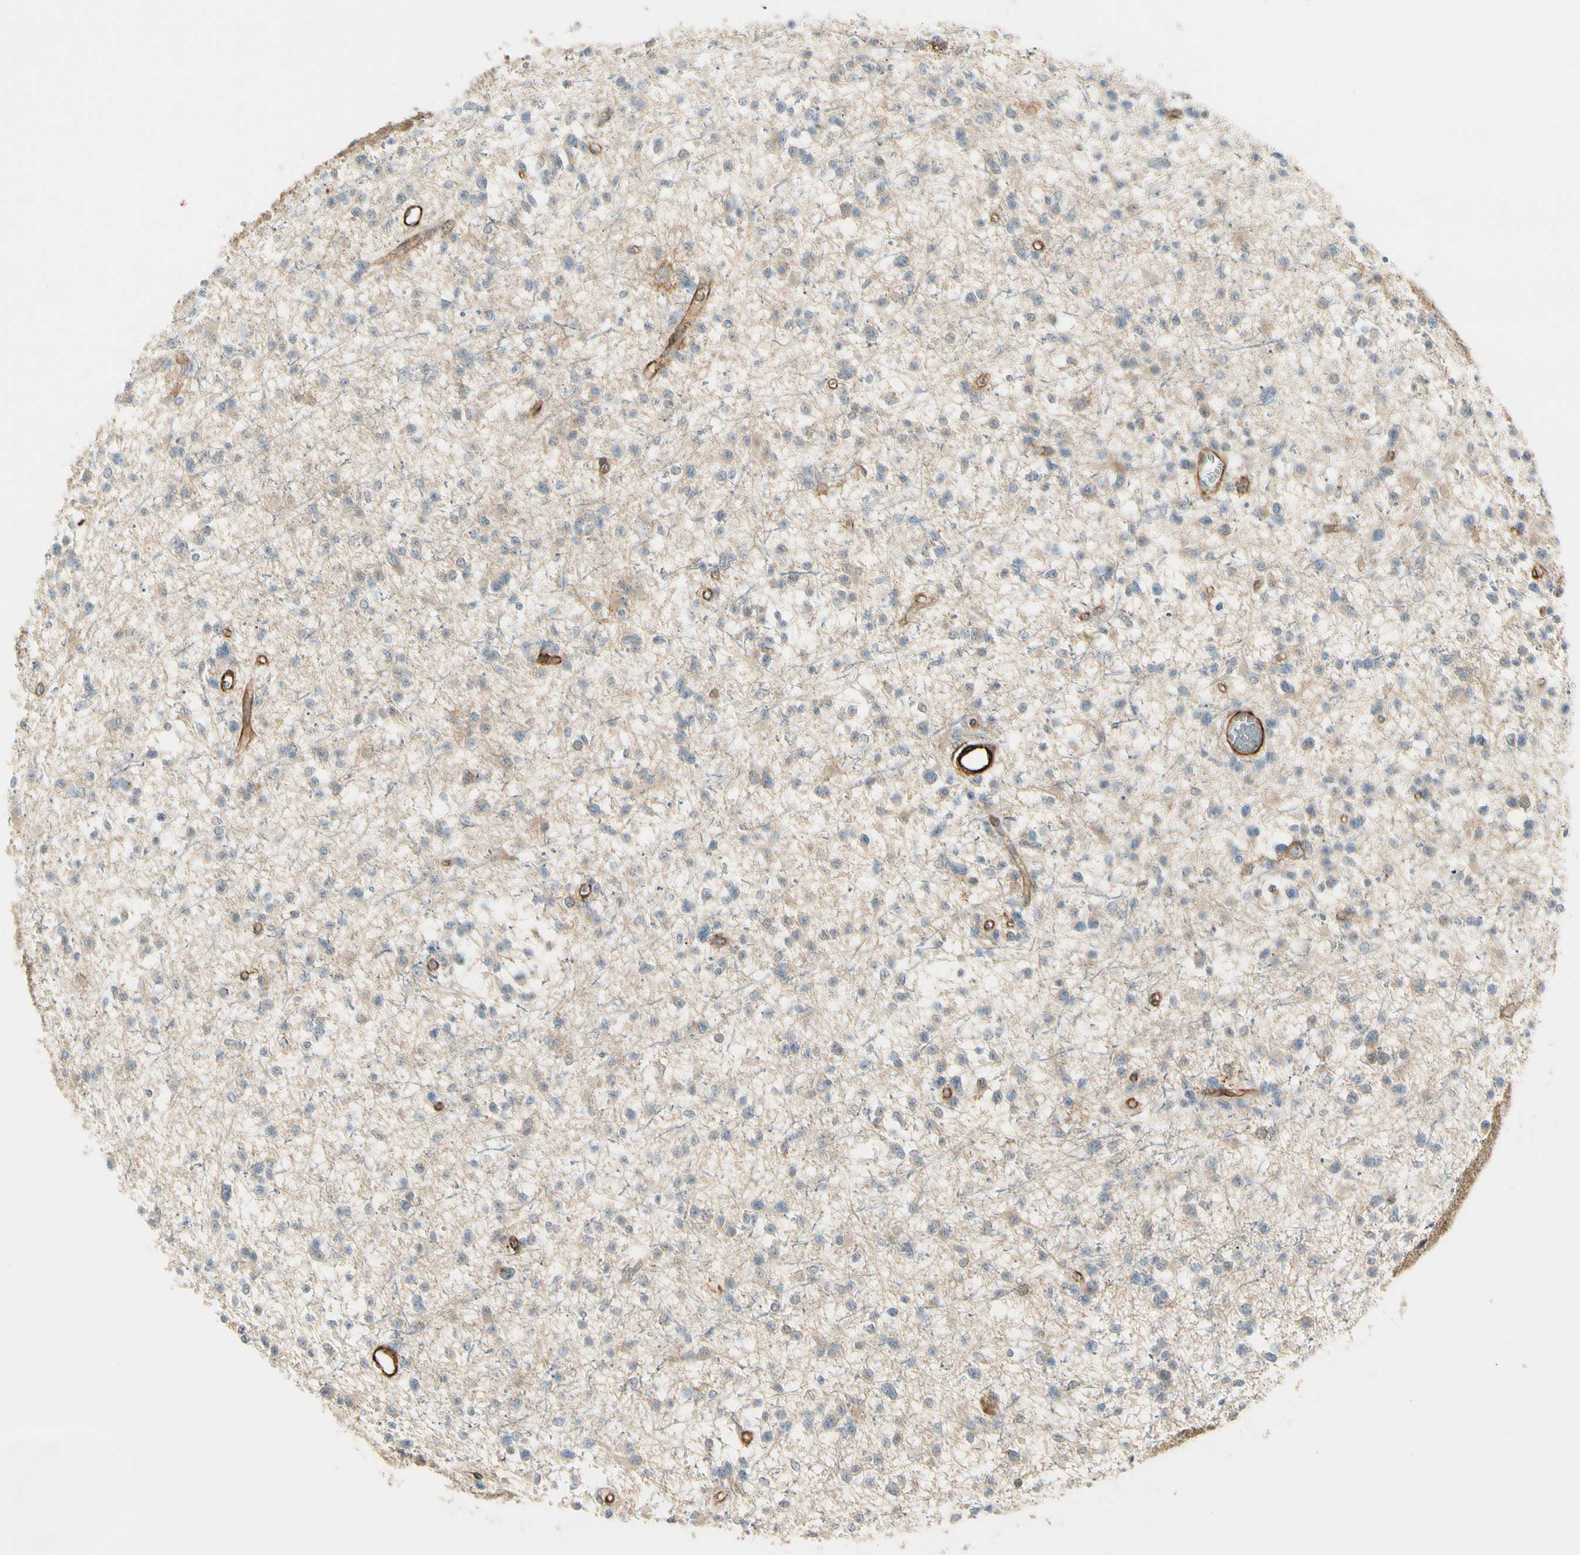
{"staining": {"intensity": "negative", "quantity": "none", "location": "none"}, "tissue": "glioma", "cell_type": "Tumor cells", "image_type": "cancer", "snomed": [{"axis": "morphology", "description": "Glioma, malignant, Low grade"}, {"axis": "topography", "description": "Brain"}], "caption": "Immunohistochemistry of human glioma reveals no staining in tumor cells.", "gene": "MCAM", "patient": {"sex": "female", "age": 22}}